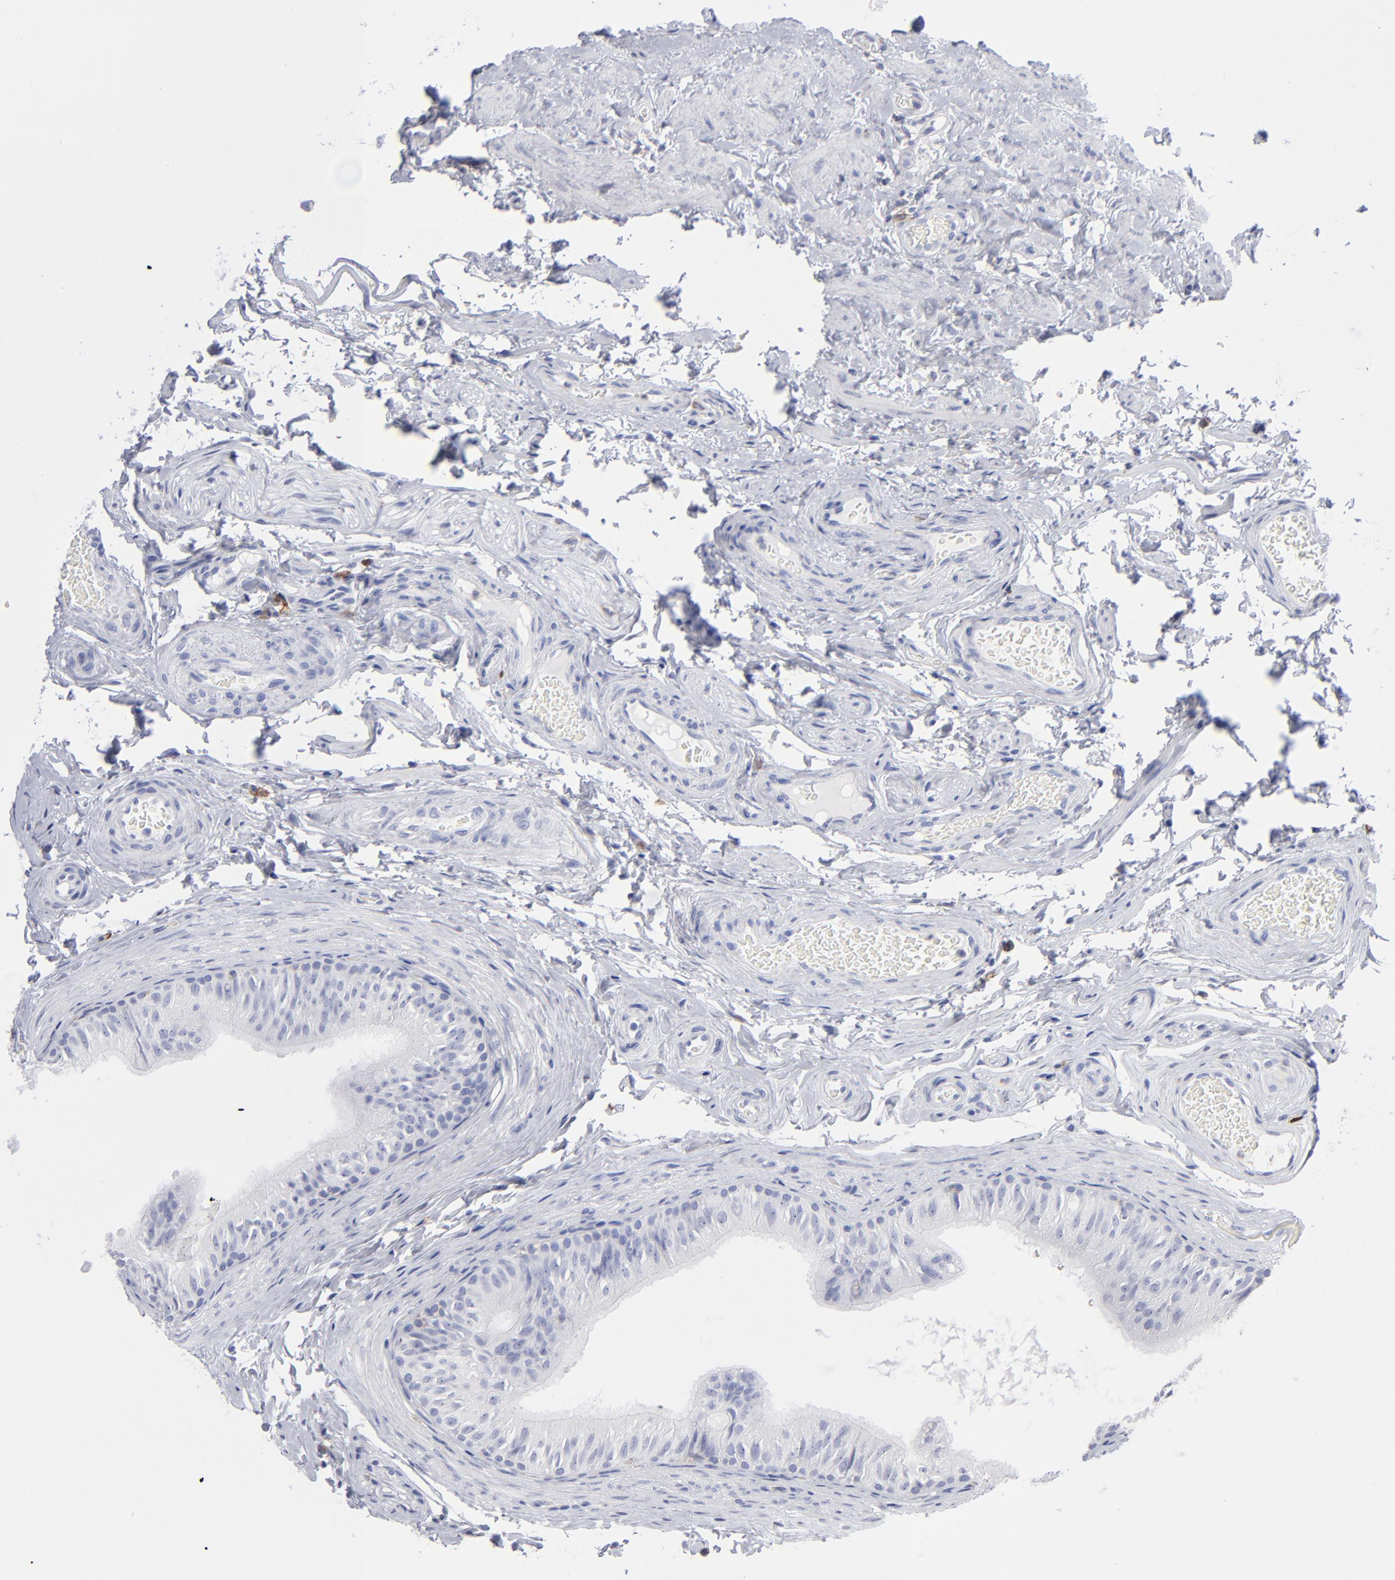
{"staining": {"intensity": "negative", "quantity": "none", "location": "none"}, "tissue": "epididymis", "cell_type": "Glandular cells", "image_type": "normal", "snomed": [{"axis": "morphology", "description": "Normal tissue, NOS"}, {"axis": "topography", "description": "Testis"}, {"axis": "topography", "description": "Epididymis"}], "caption": "Glandular cells are negative for protein expression in unremarkable human epididymis. (DAB (3,3'-diaminobenzidine) IHC visualized using brightfield microscopy, high magnification).", "gene": "LAT2", "patient": {"sex": "male", "age": 36}}